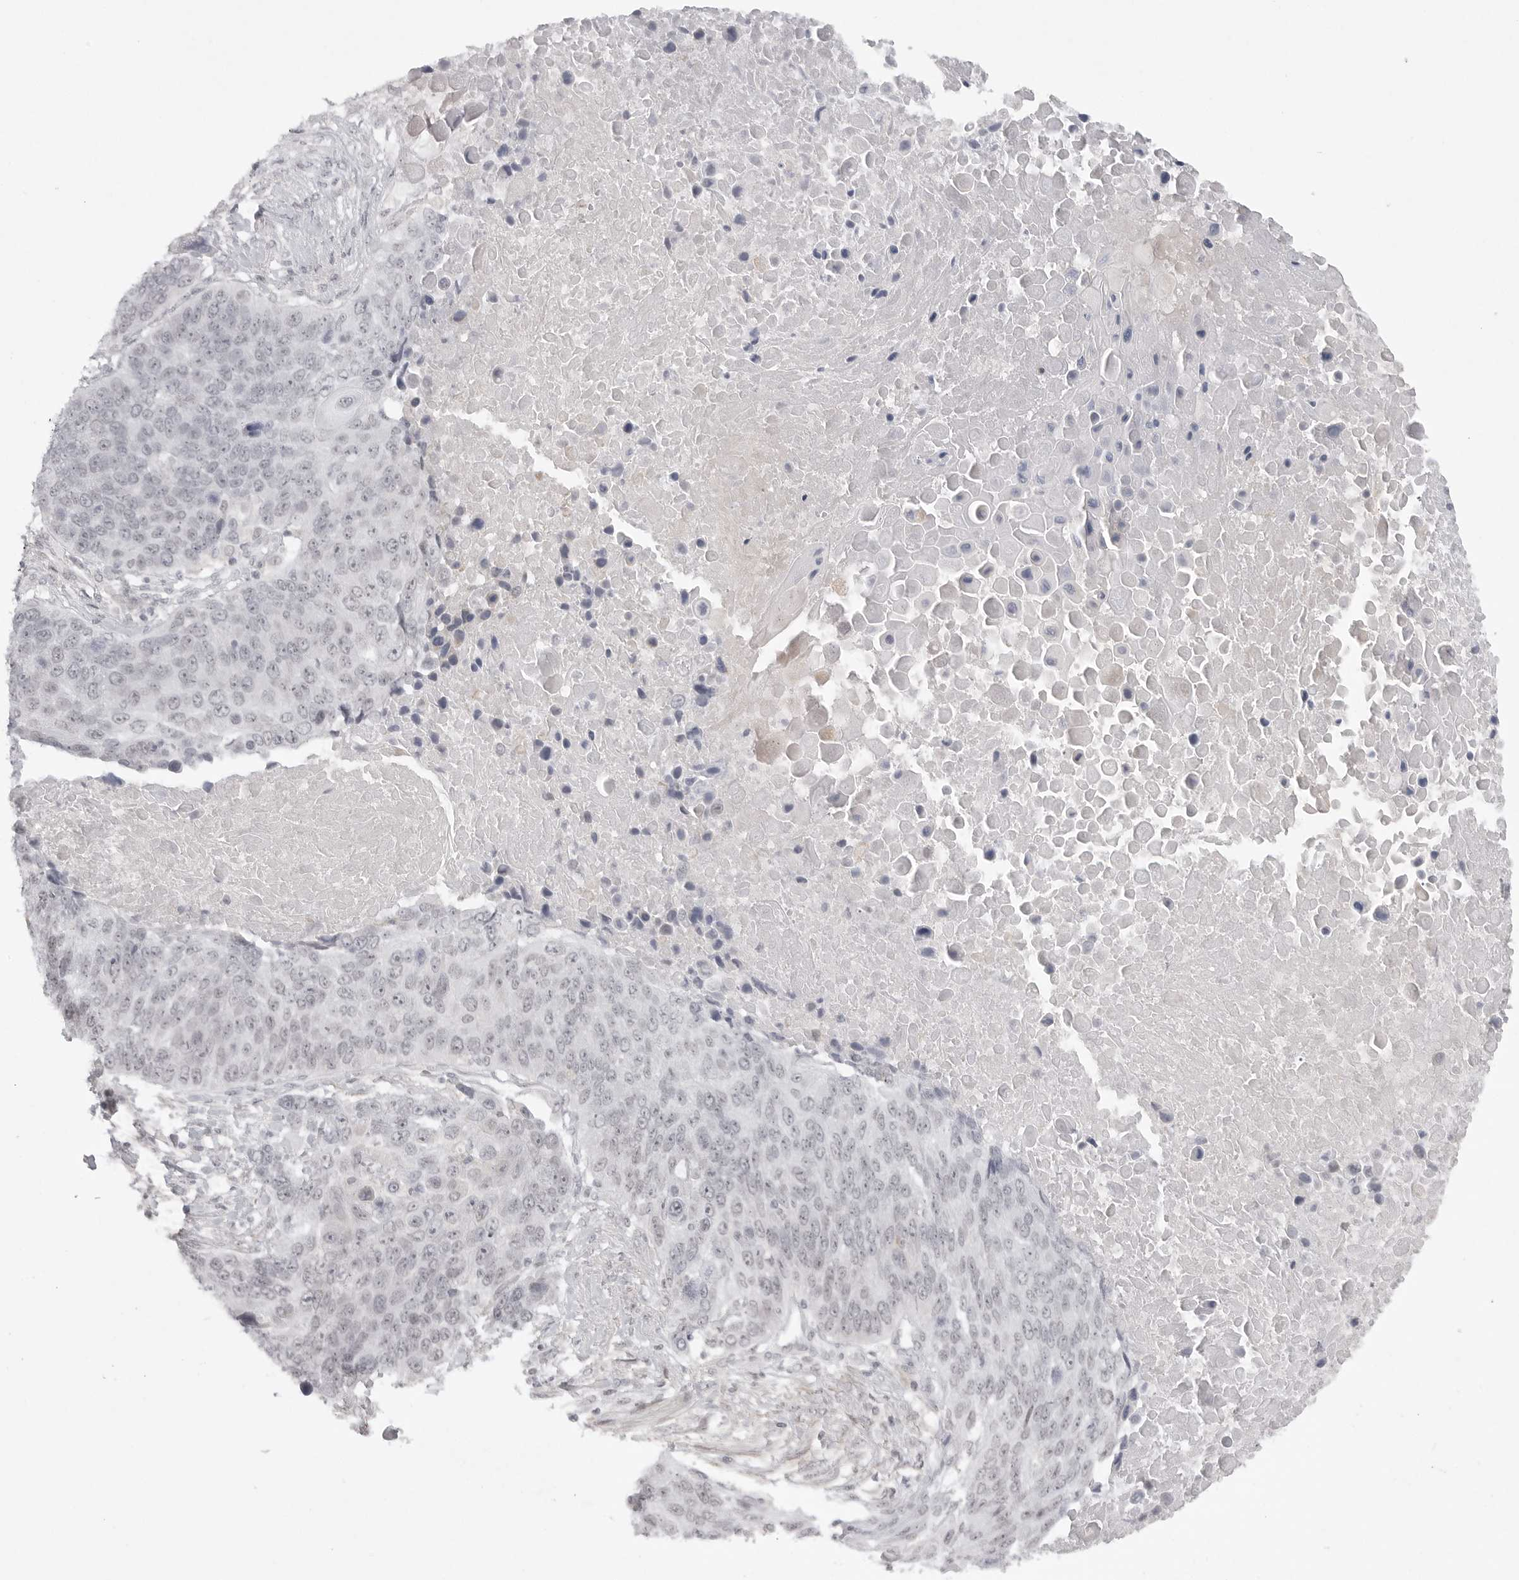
{"staining": {"intensity": "negative", "quantity": "none", "location": "none"}, "tissue": "lung cancer", "cell_type": "Tumor cells", "image_type": "cancer", "snomed": [{"axis": "morphology", "description": "Squamous cell carcinoma, NOS"}, {"axis": "topography", "description": "Lung"}], "caption": "The micrograph demonstrates no staining of tumor cells in lung cancer. The staining is performed using DAB (3,3'-diaminobenzidine) brown chromogen with nuclei counter-stained in using hematoxylin.", "gene": "TCTN3", "patient": {"sex": "male", "age": 66}}